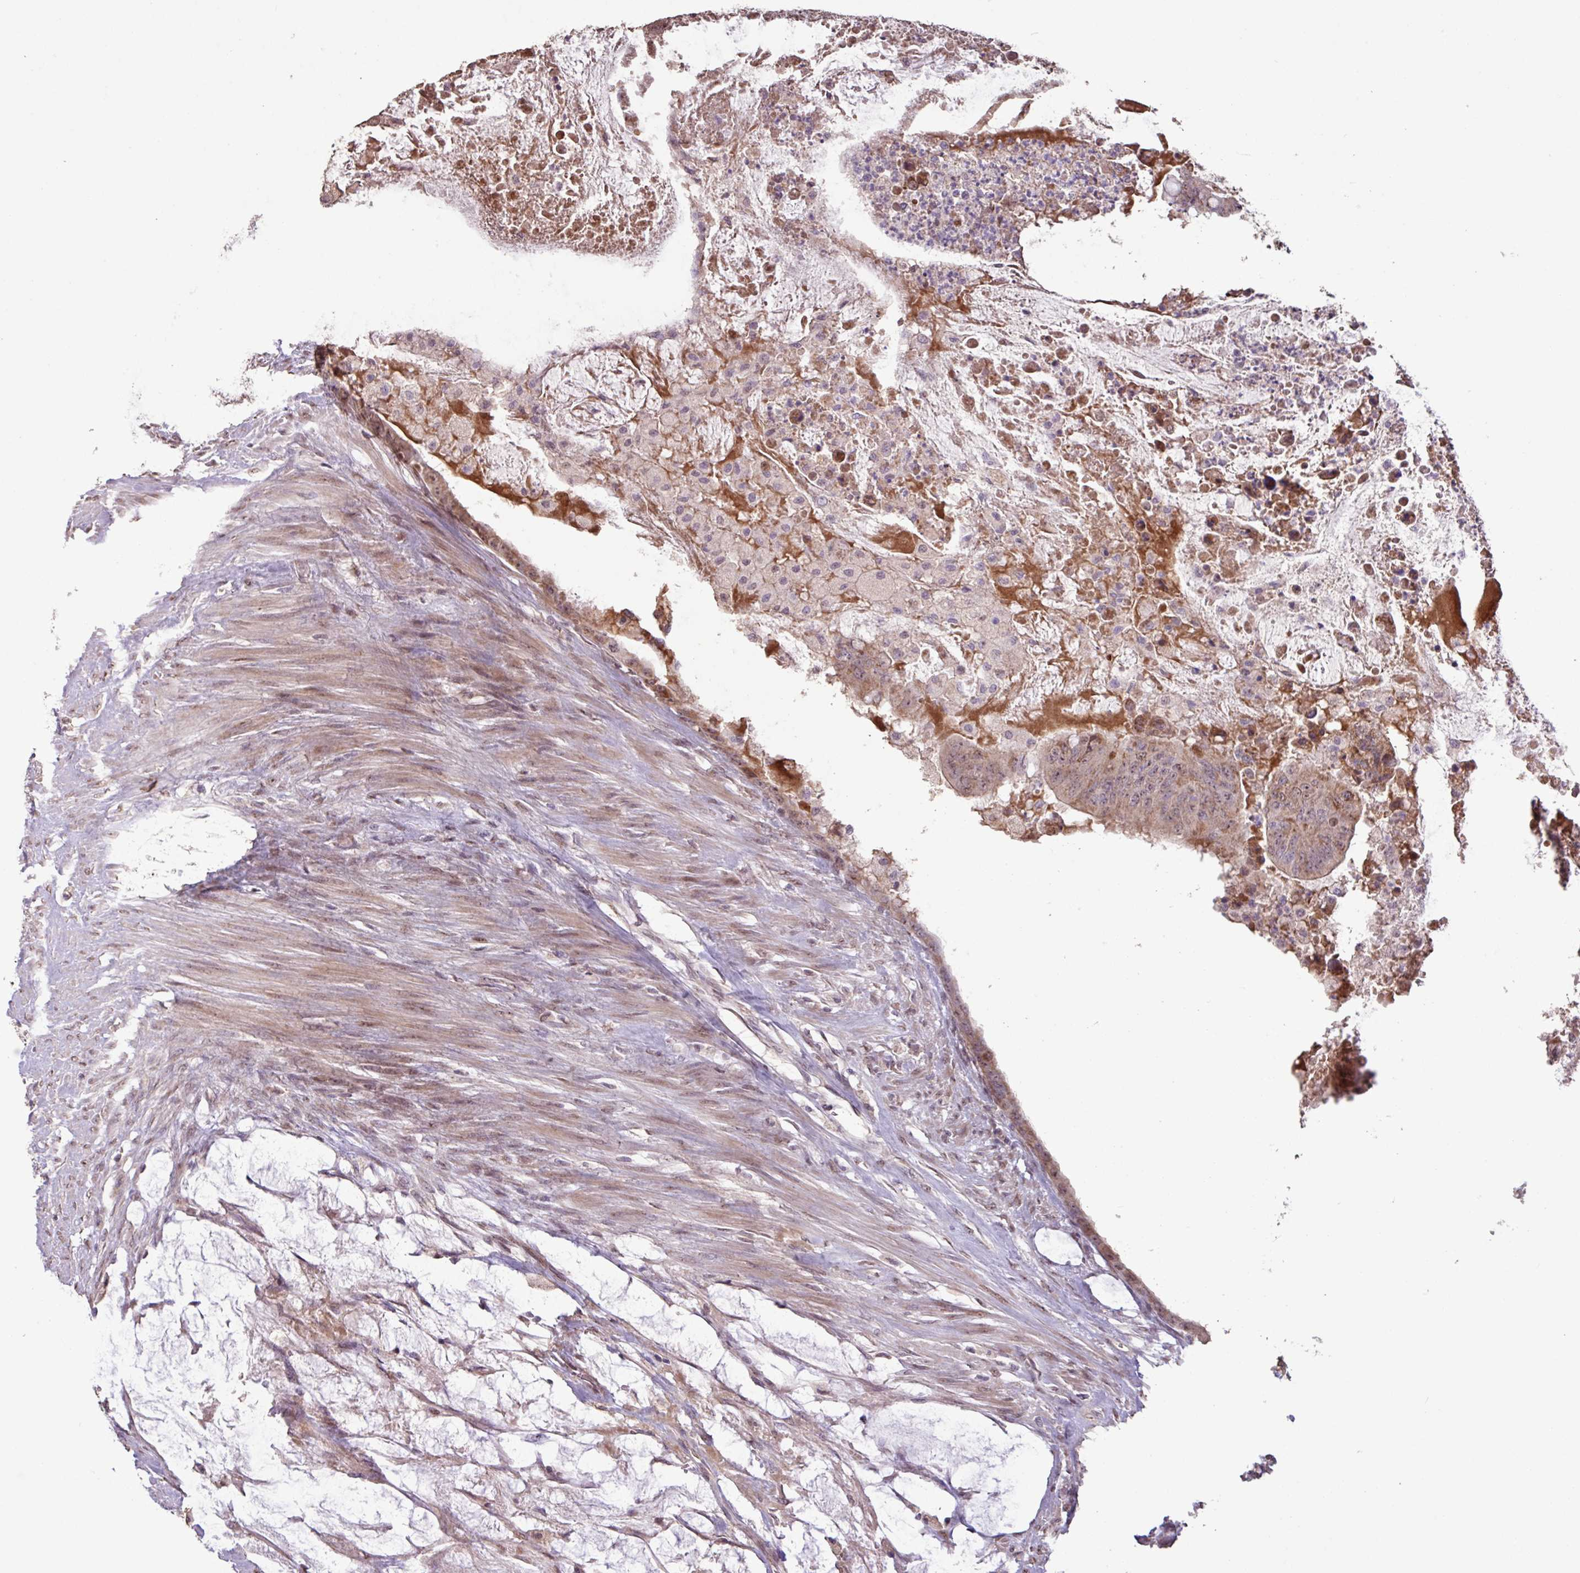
{"staining": {"intensity": "weak", "quantity": "25%-75%", "location": "nuclear"}, "tissue": "colorectal cancer", "cell_type": "Tumor cells", "image_type": "cancer", "snomed": [{"axis": "morphology", "description": "Adenocarcinoma, NOS"}, {"axis": "topography", "description": "Rectum"}], "caption": "Weak nuclear staining is identified in approximately 25%-75% of tumor cells in colorectal cancer (adenocarcinoma).", "gene": "L3MBTL3", "patient": {"sex": "male", "age": 78}}